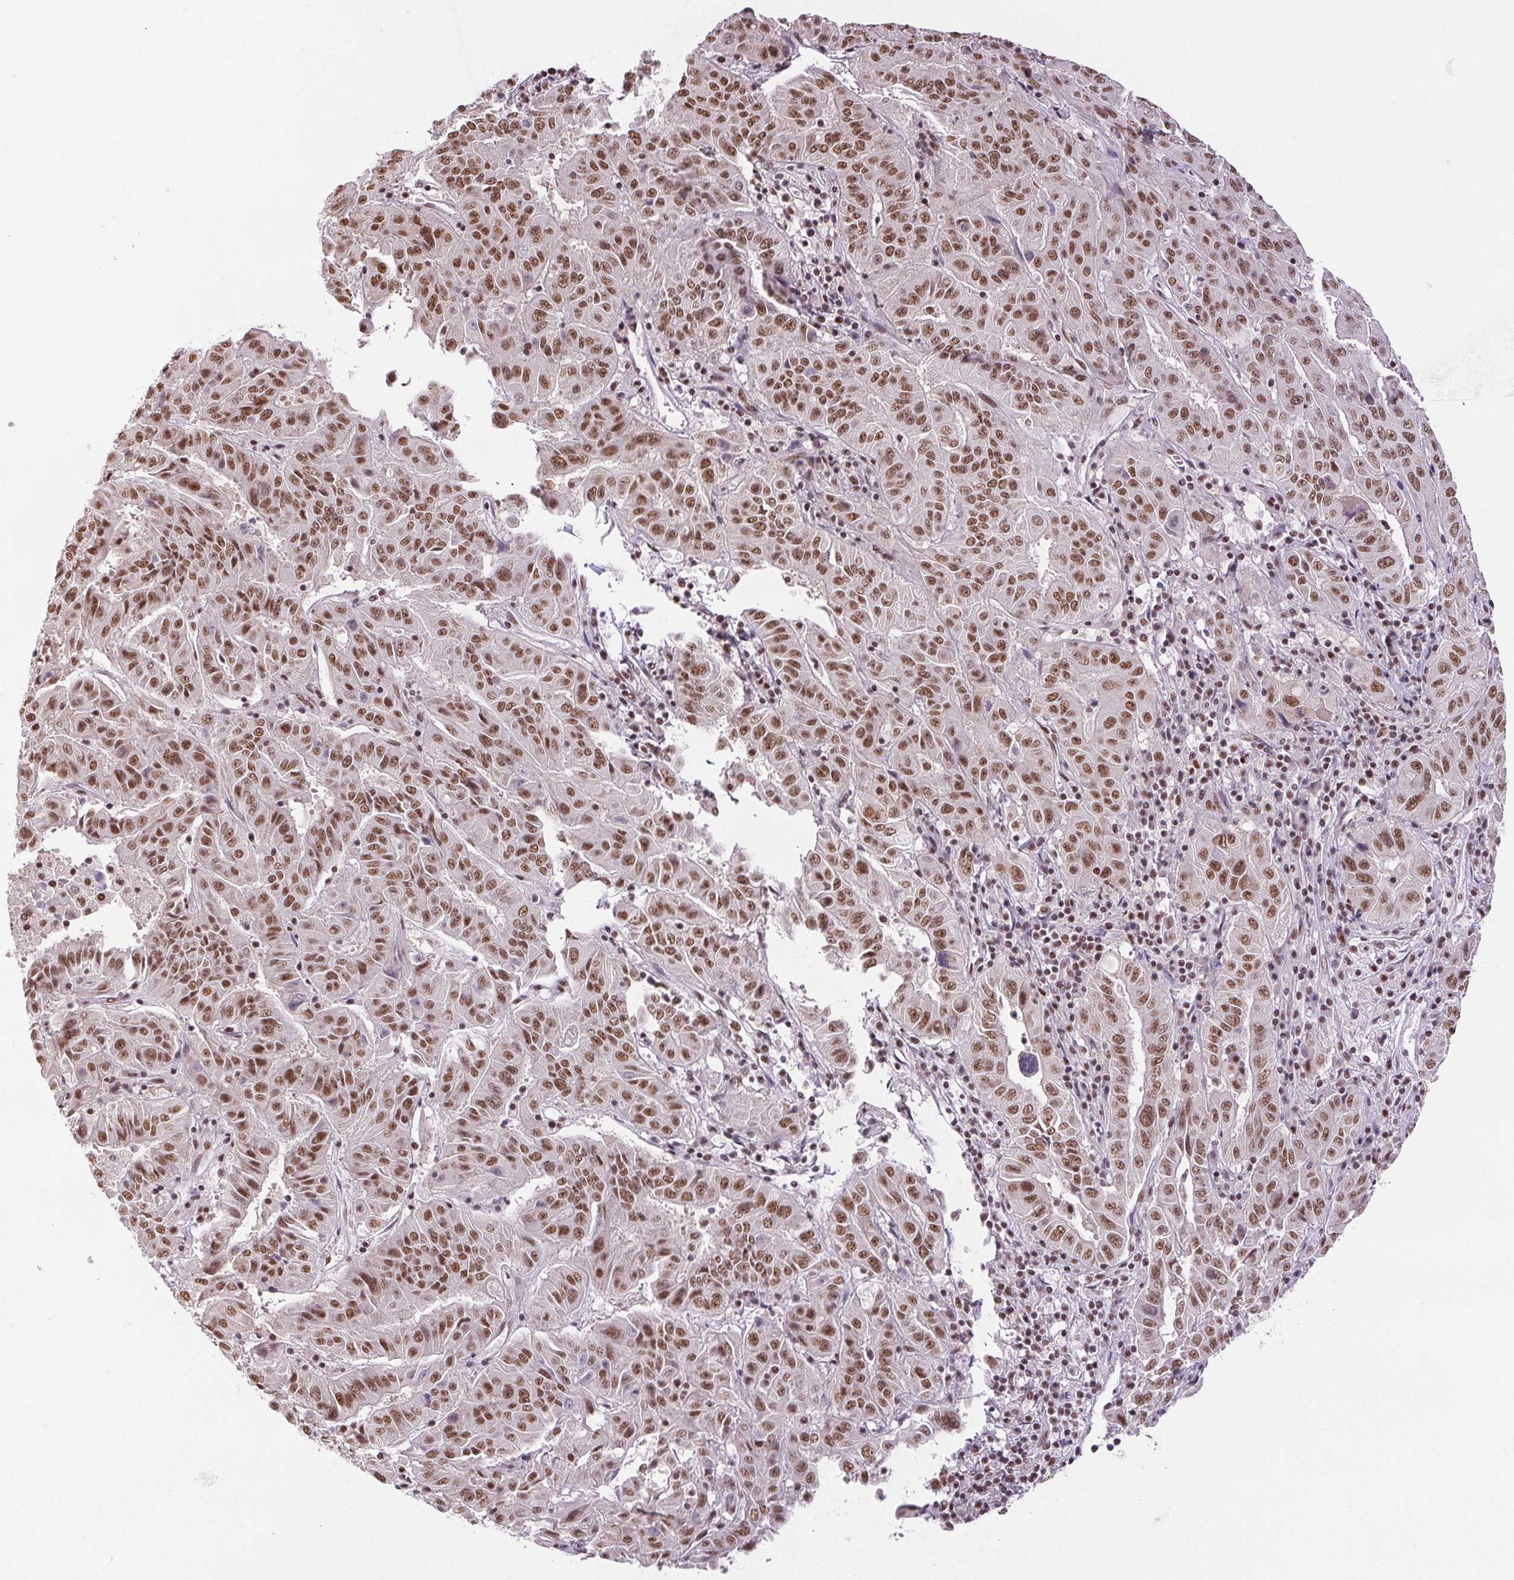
{"staining": {"intensity": "moderate", "quantity": ">75%", "location": "nuclear"}, "tissue": "pancreatic cancer", "cell_type": "Tumor cells", "image_type": "cancer", "snomed": [{"axis": "morphology", "description": "Adenocarcinoma, NOS"}, {"axis": "topography", "description": "Pancreas"}], "caption": "Immunohistochemical staining of pancreatic cancer displays medium levels of moderate nuclear positivity in approximately >75% of tumor cells.", "gene": "IK", "patient": {"sex": "male", "age": 63}}